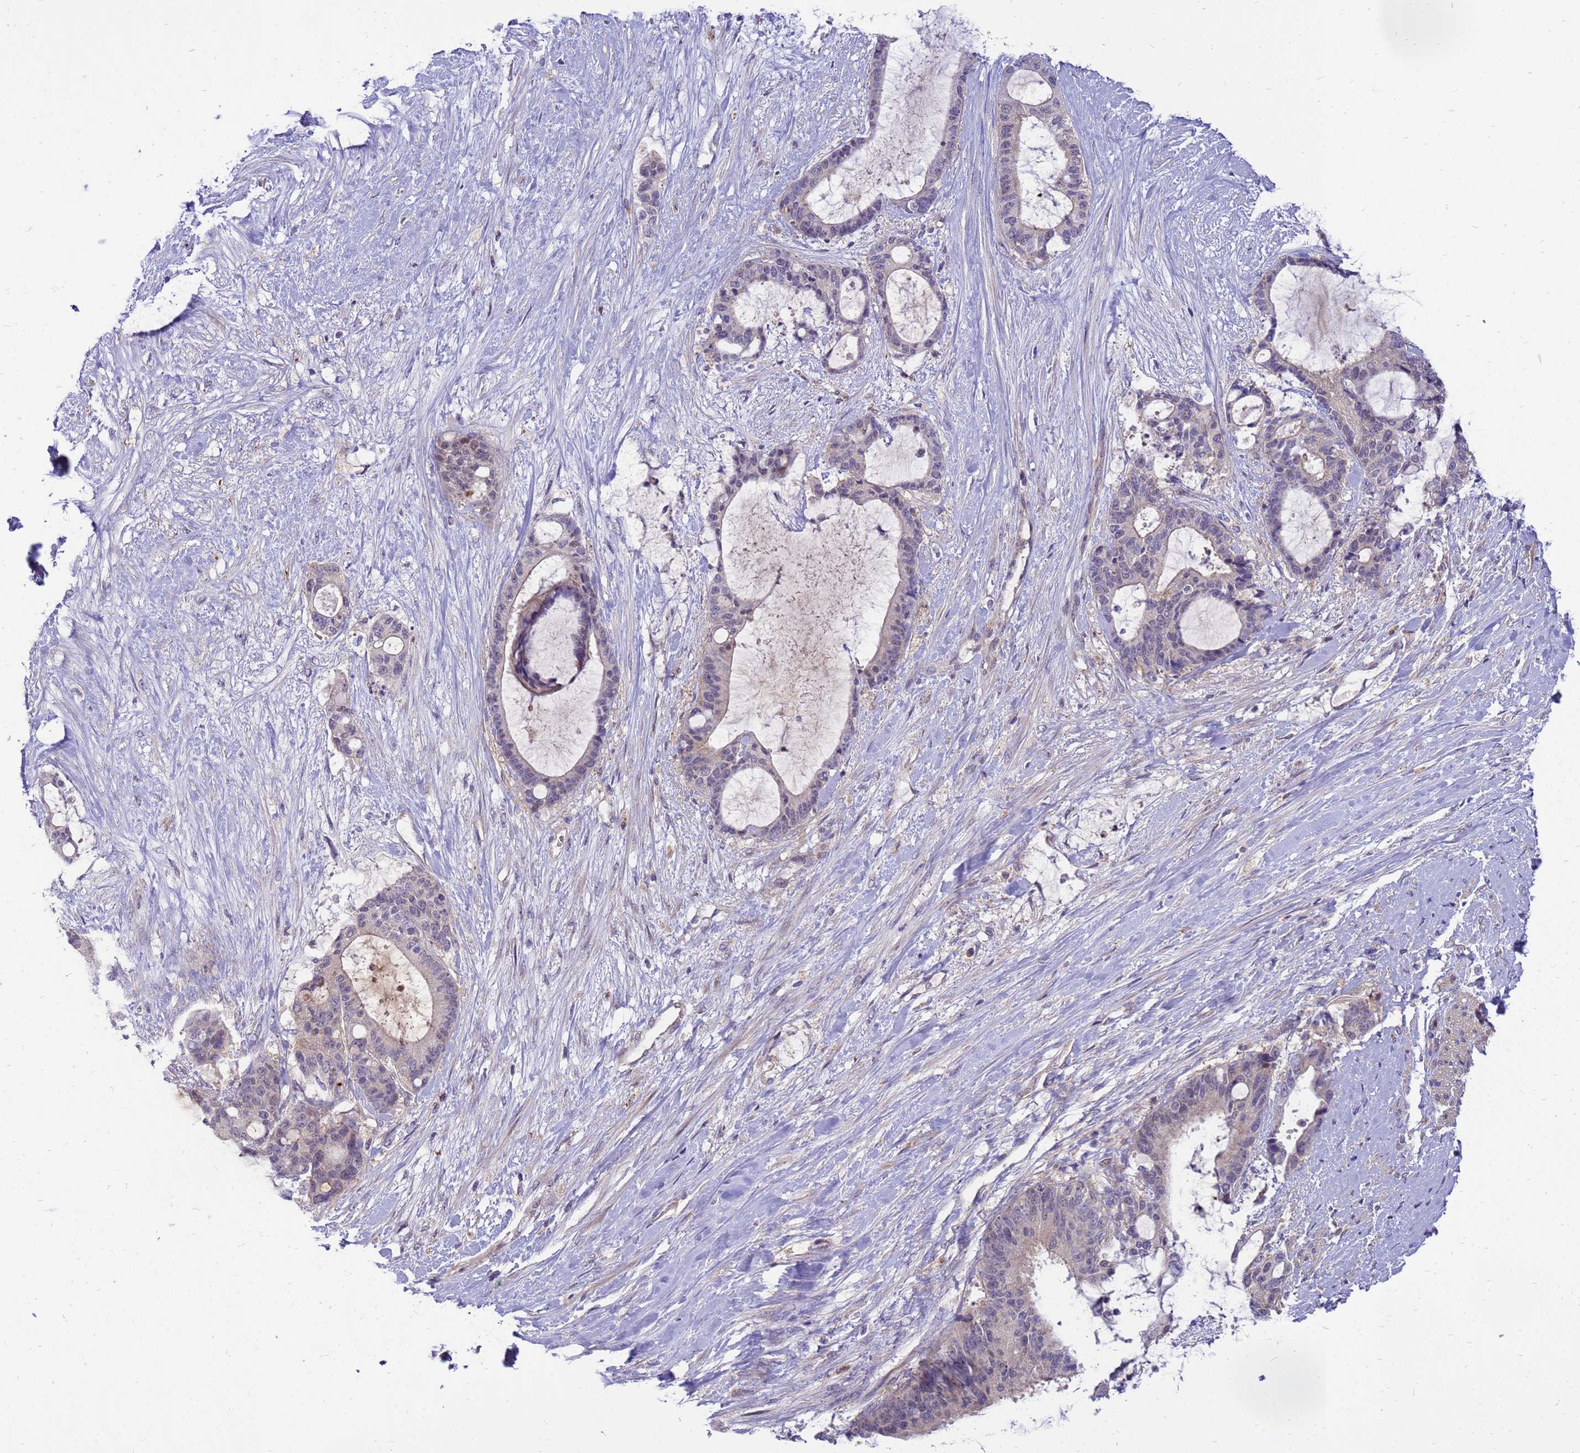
{"staining": {"intensity": "negative", "quantity": "none", "location": "none"}, "tissue": "liver cancer", "cell_type": "Tumor cells", "image_type": "cancer", "snomed": [{"axis": "morphology", "description": "Normal tissue, NOS"}, {"axis": "morphology", "description": "Cholangiocarcinoma"}, {"axis": "topography", "description": "Liver"}, {"axis": "topography", "description": "Peripheral nerve tissue"}], "caption": "Liver cancer was stained to show a protein in brown. There is no significant staining in tumor cells. (DAB immunohistochemistry visualized using brightfield microscopy, high magnification).", "gene": "ENOPH1", "patient": {"sex": "female", "age": 73}}